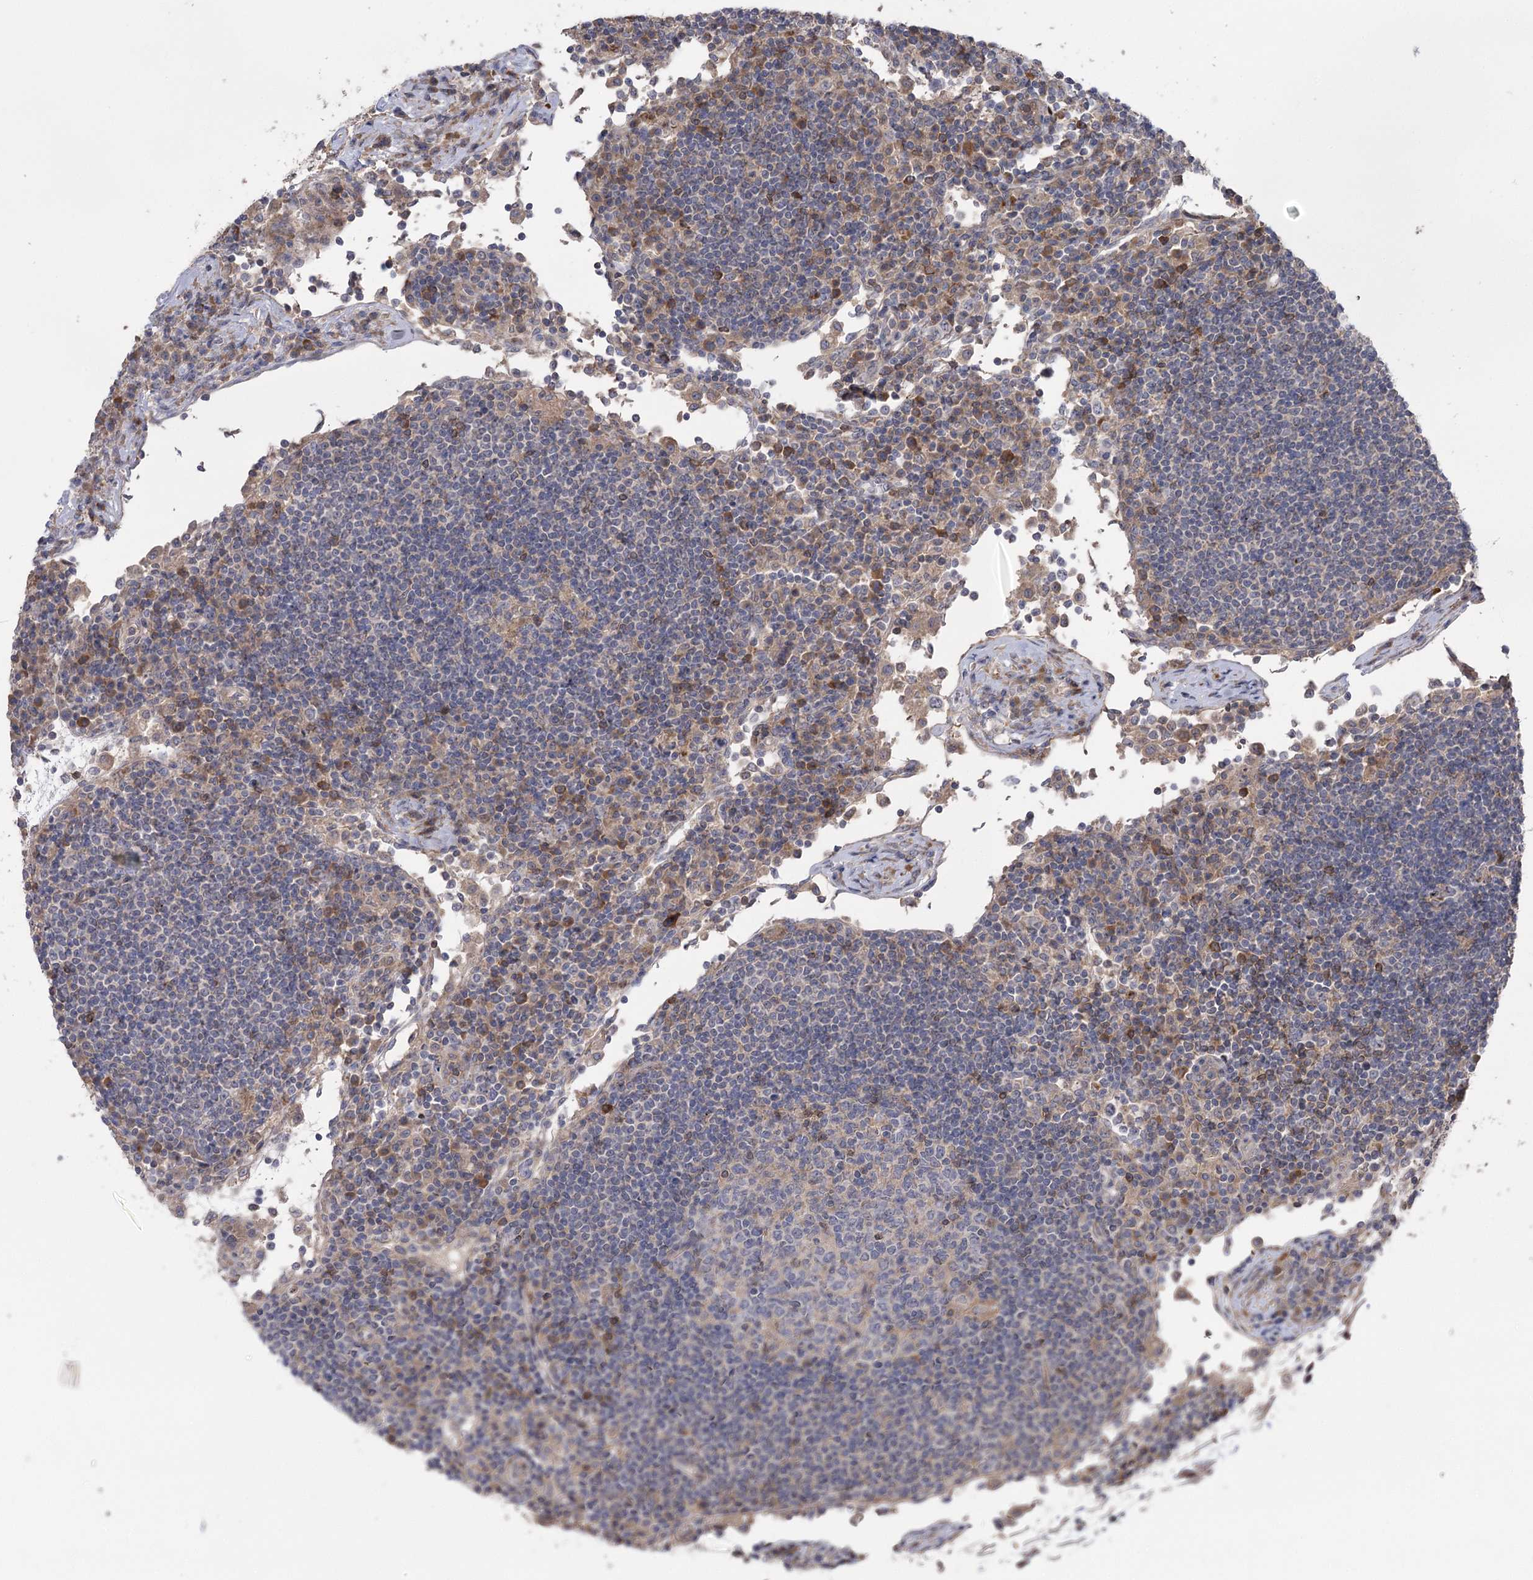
{"staining": {"intensity": "negative", "quantity": "none", "location": "none"}, "tissue": "lymph node", "cell_type": "Germinal center cells", "image_type": "normal", "snomed": [{"axis": "morphology", "description": "Normal tissue, NOS"}, {"axis": "topography", "description": "Lymph node"}], "caption": "Germinal center cells show no significant expression in unremarkable lymph node. Nuclei are stained in blue.", "gene": "KCNN2", "patient": {"sex": "female", "age": 53}}